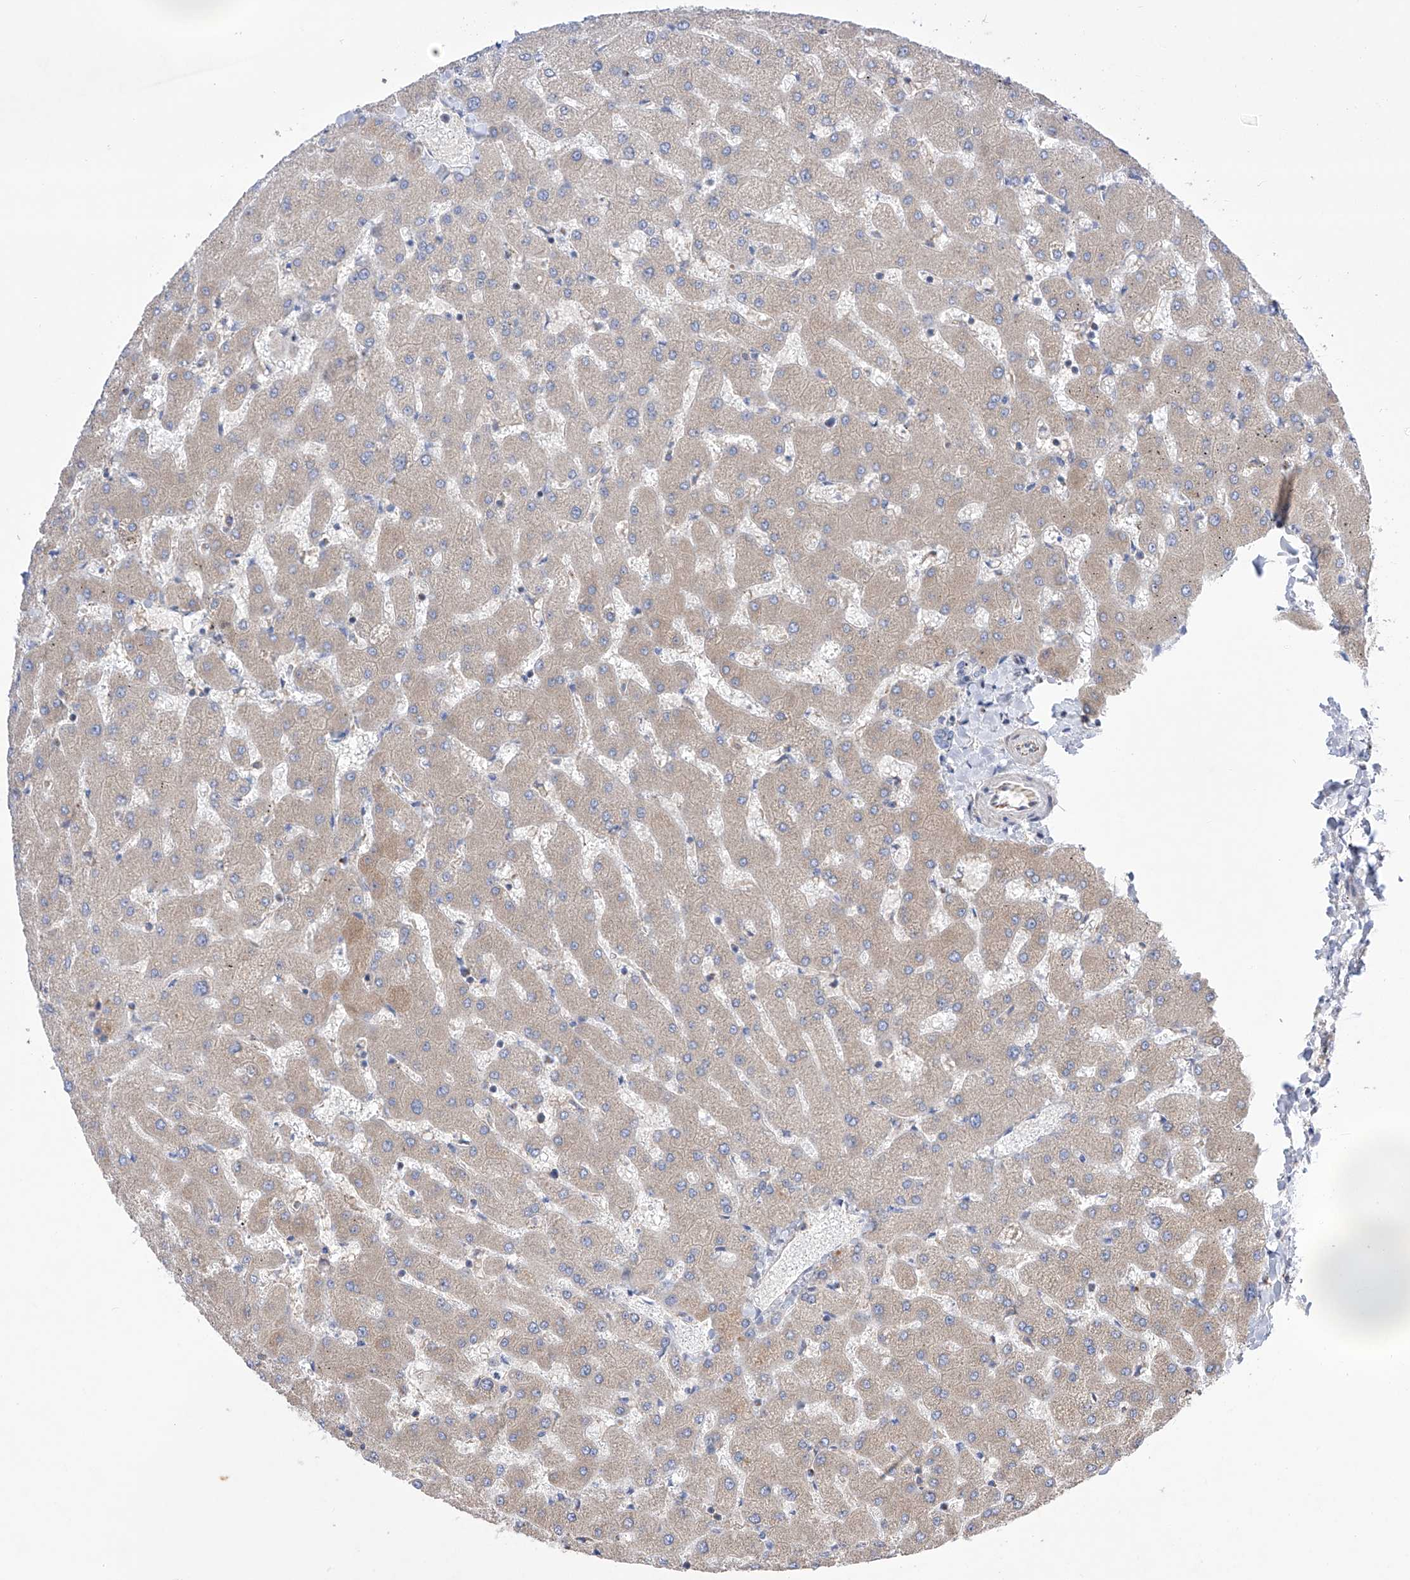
{"staining": {"intensity": "negative", "quantity": "none", "location": "none"}, "tissue": "liver", "cell_type": "Cholangiocytes", "image_type": "normal", "snomed": [{"axis": "morphology", "description": "Normal tissue, NOS"}, {"axis": "topography", "description": "Liver"}], "caption": "A high-resolution photomicrograph shows immunohistochemistry staining of unremarkable liver, which shows no significant positivity in cholangiocytes. (Brightfield microscopy of DAB immunohistochemistry at high magnification).", "gene": "NFATC4", "patient": {"sex": "female", "age": 63}}